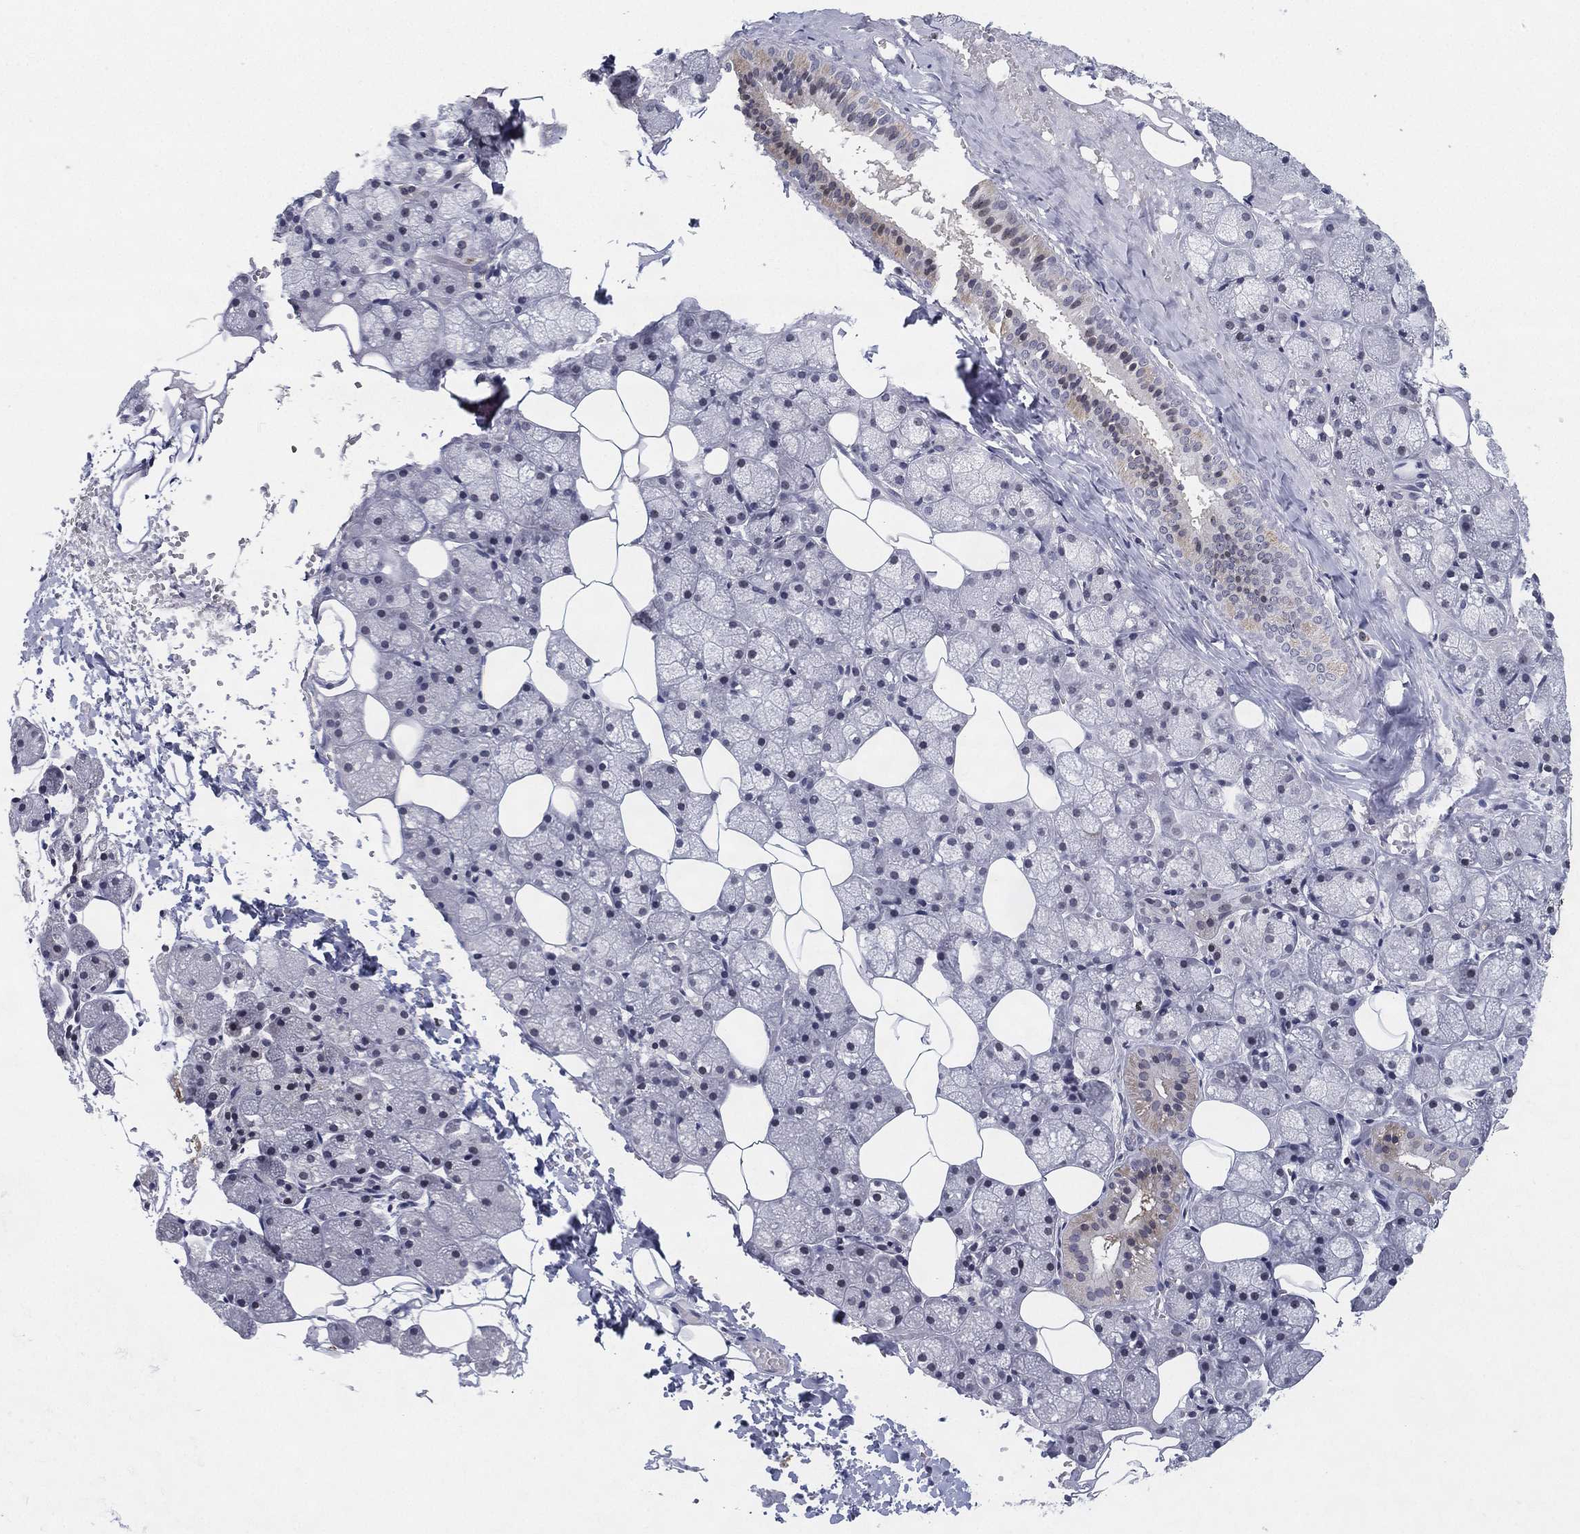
{"staining": {"intensity": "weak", "quantity": "<25%", "location": "cytoplasmic/membranous"}, "tissue": "salivary gland", "cell_type": "Glandular cells", "image_type": "normal", "snomed": [{"axis": "morphology", "description": "Normal tissue, NOS"}, {"axis": "topography", "description": "Salivary gland"}], "caption": "IHC micrograph of normal salivary gland stained for a protein (brown), which exhibits no positivity in glandular cells. The staining was performed using DAB to visualize the protein expression in brown, while the nuclei were stained in blue with hematoxylin (Magnification: 20x).", "gene": "MS4A8", "patient": {"sex": "male", "age": 38}}